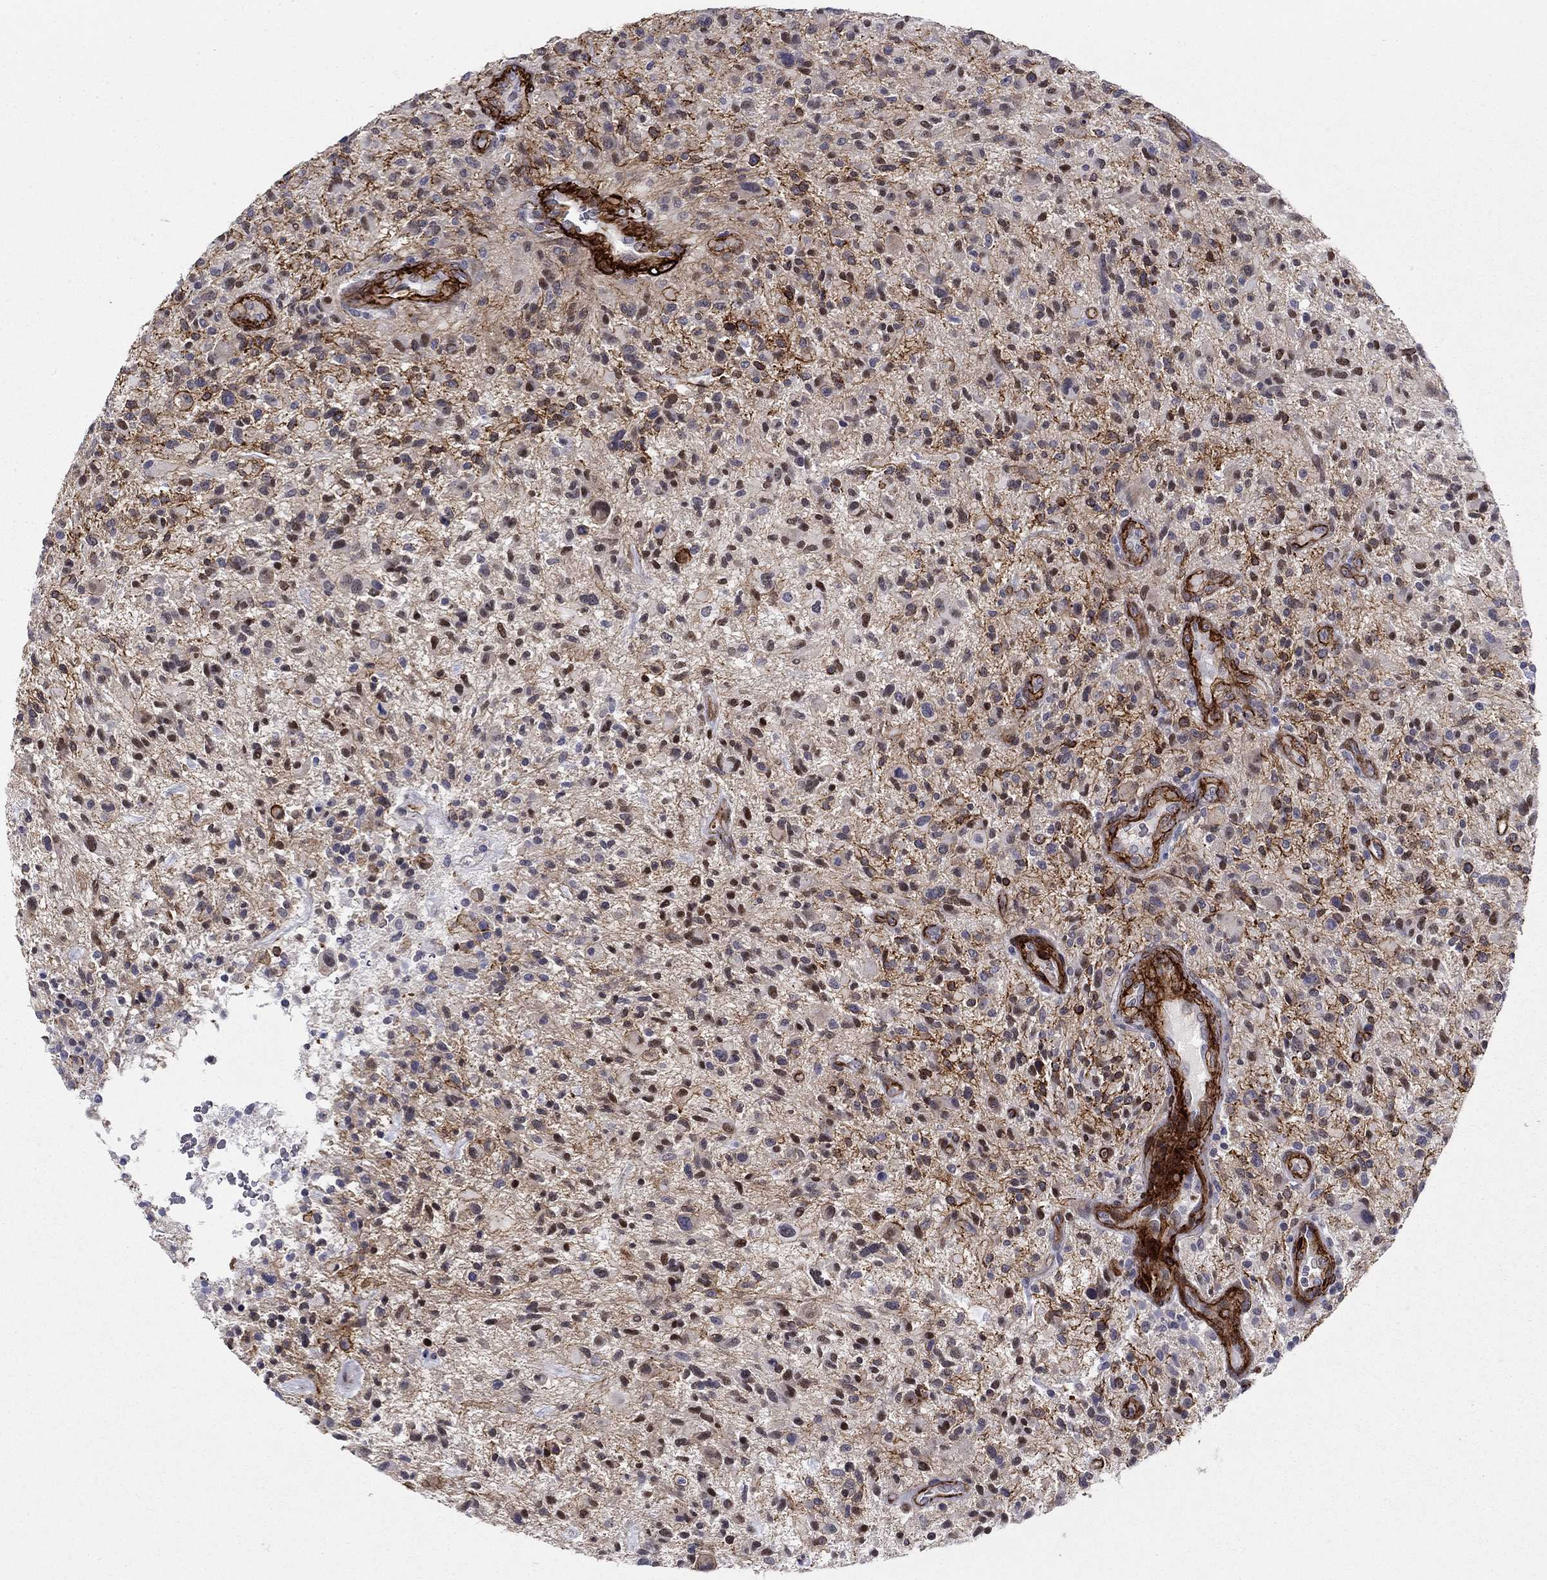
{"staining": {"intensity": "negative", "quantity": "none", "location": "none"}, "tissue": "glioma", "cell_type": "Tumor cells", "image_type": "cancer", "snomed": [{"axis": "morphology", "description": "Glioma, malignant, High grade"}, {"axis": "topography", "description": "Brain"}], "caption": "A photomicrograph of human glioma is negative for staining in tumor cells.", "gene": "KRBA1", "patient": {"sex": "male", "age": 47}}